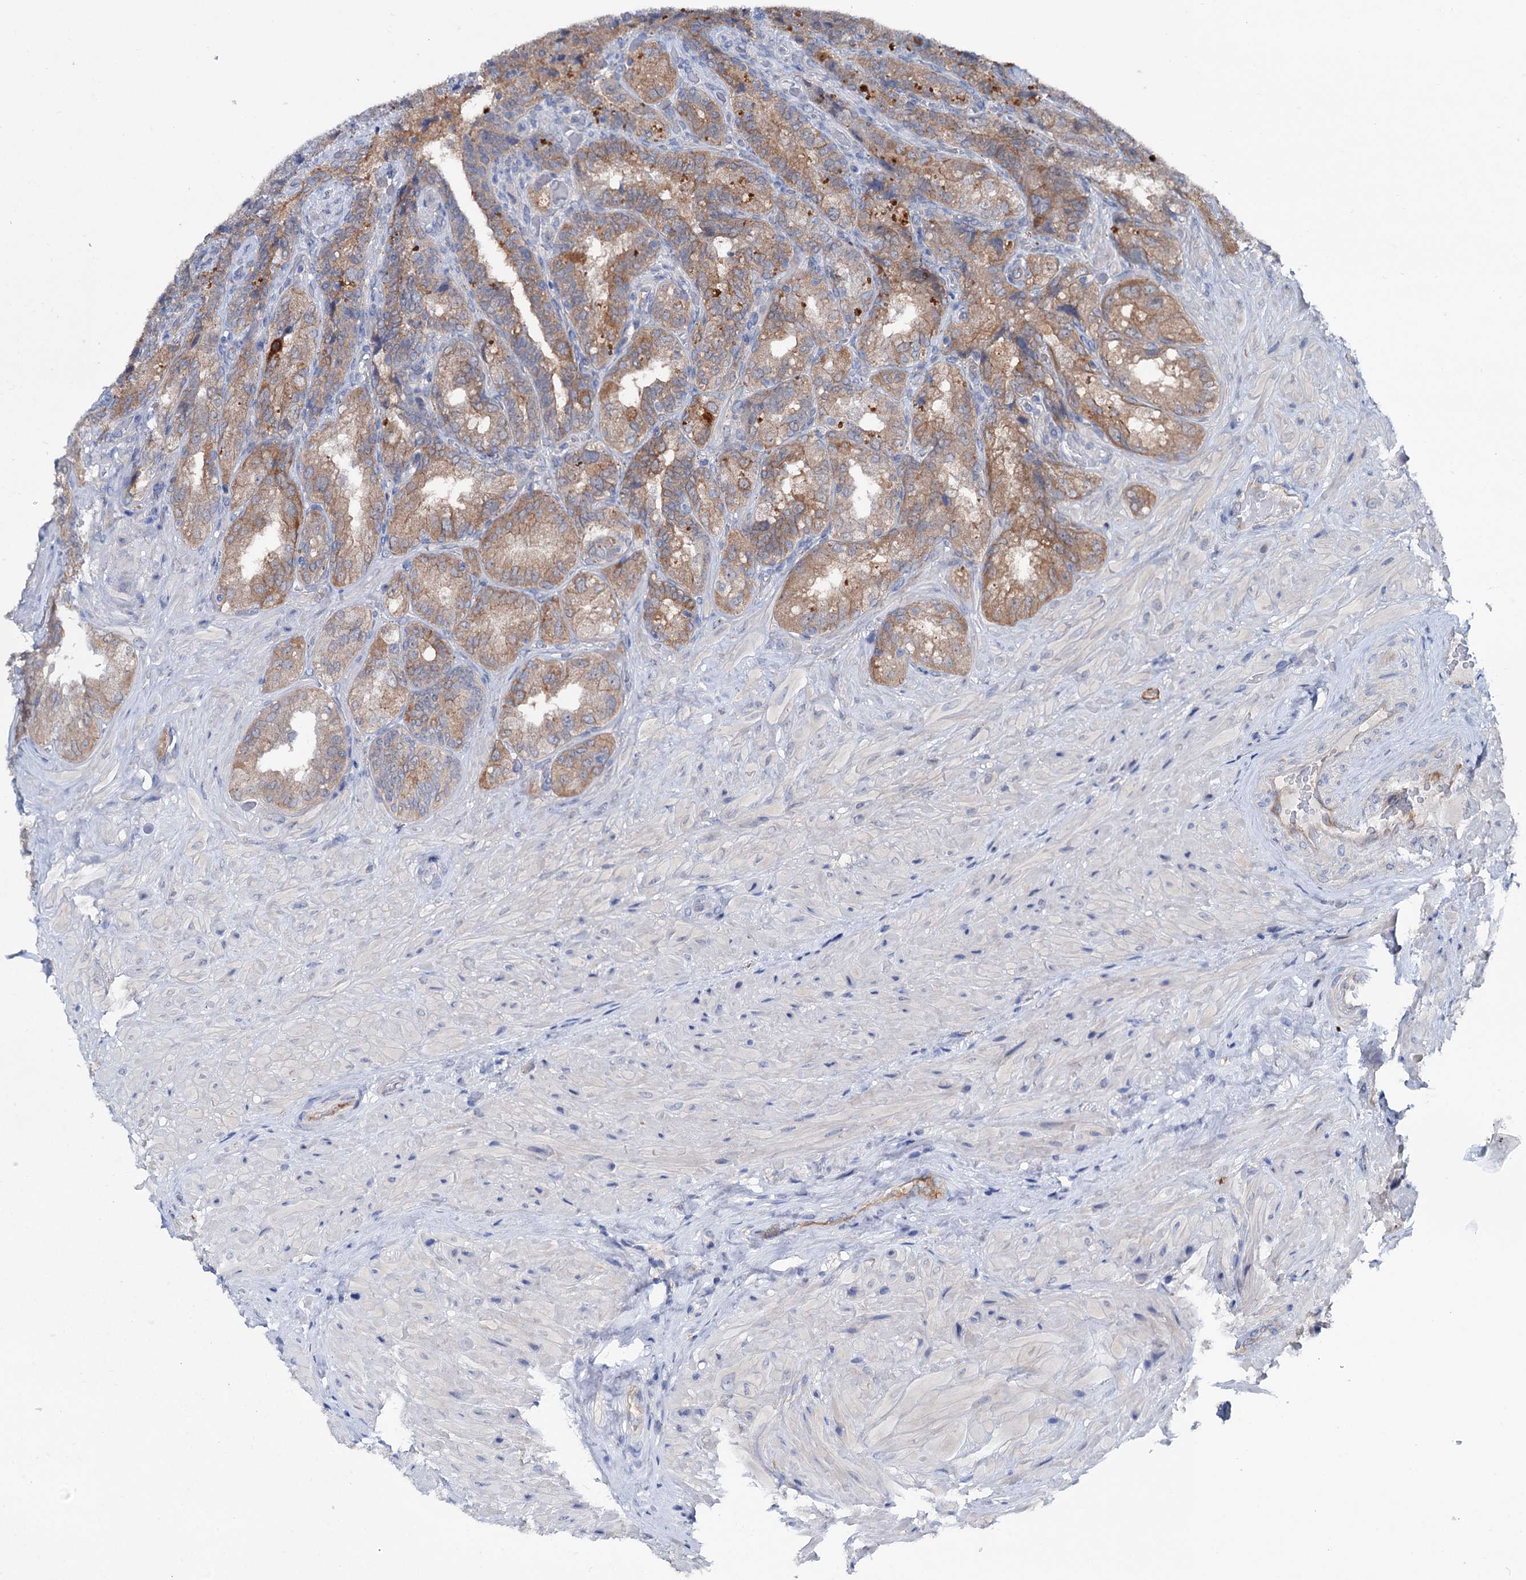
{"staining": {"intensity": "moderate", "quantity": ">75%", "location": "cytoplasmic/membranous"}, "tissue": "seminal vesicle", "cell_type": "Glandular cells", "image_type": "normal", "snomed": [{"axis": "morphology", "description": "Normal tissue, NOS"}, {"axis": "topography", "description": "Prostate and seminal vesicle, NOS"}, {"axis": "topography", "description": "Prostate"}, {"axis": "topography", "description": "Seminal veicle"}], "caption": "IHC micrograph of benign seminal vesicle: human seminal vesicle stained using immunohistochemistry (IHC) exhibits medium levels of moderate protein expression localized specifically in the cytoplasmic/membranous of glandular cells, appearing as a cytoplasmic/membranous brown color.", "gene": "SHROOM1", "patient": {"sex": "male", "age": 67}}